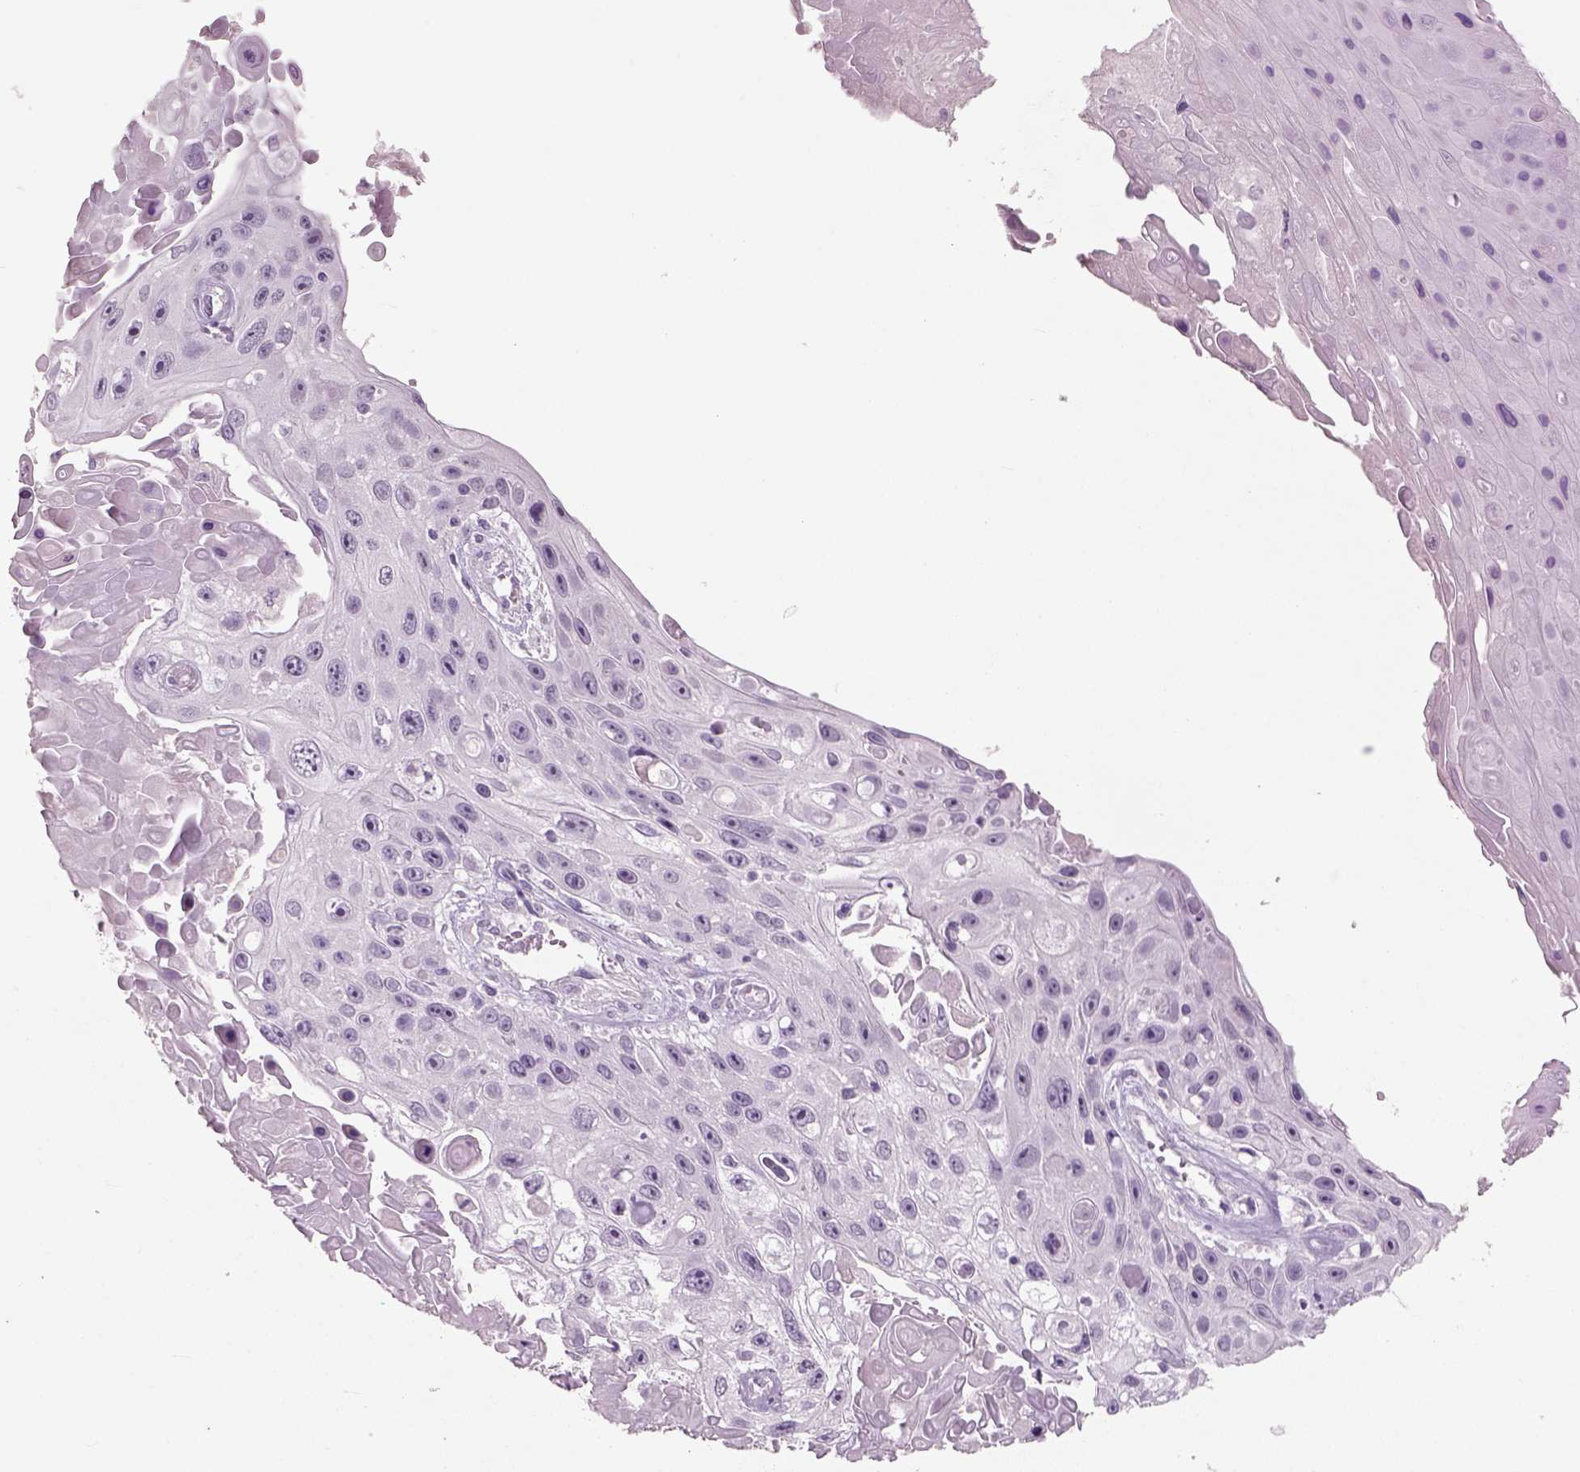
{"staining": {"intensity": "negative", "quantity": "none", "location": "none"}, "tissue": "skin cancer", "cell_type": "Tumor cells", "image_type": "cancer", "snomed": [{"axis": "morphology", "description": "Squamous cell carcinoma, NOS"}, {"axis": "topography", "description": "Skin"}], "caption": "Squamous cell carcinoma (skin) was stained to show a protein in brown. There is no significant positivity in tumor cells.", "gene": "SLC6A2", "patient": {"sex": "male", "age": 82}}